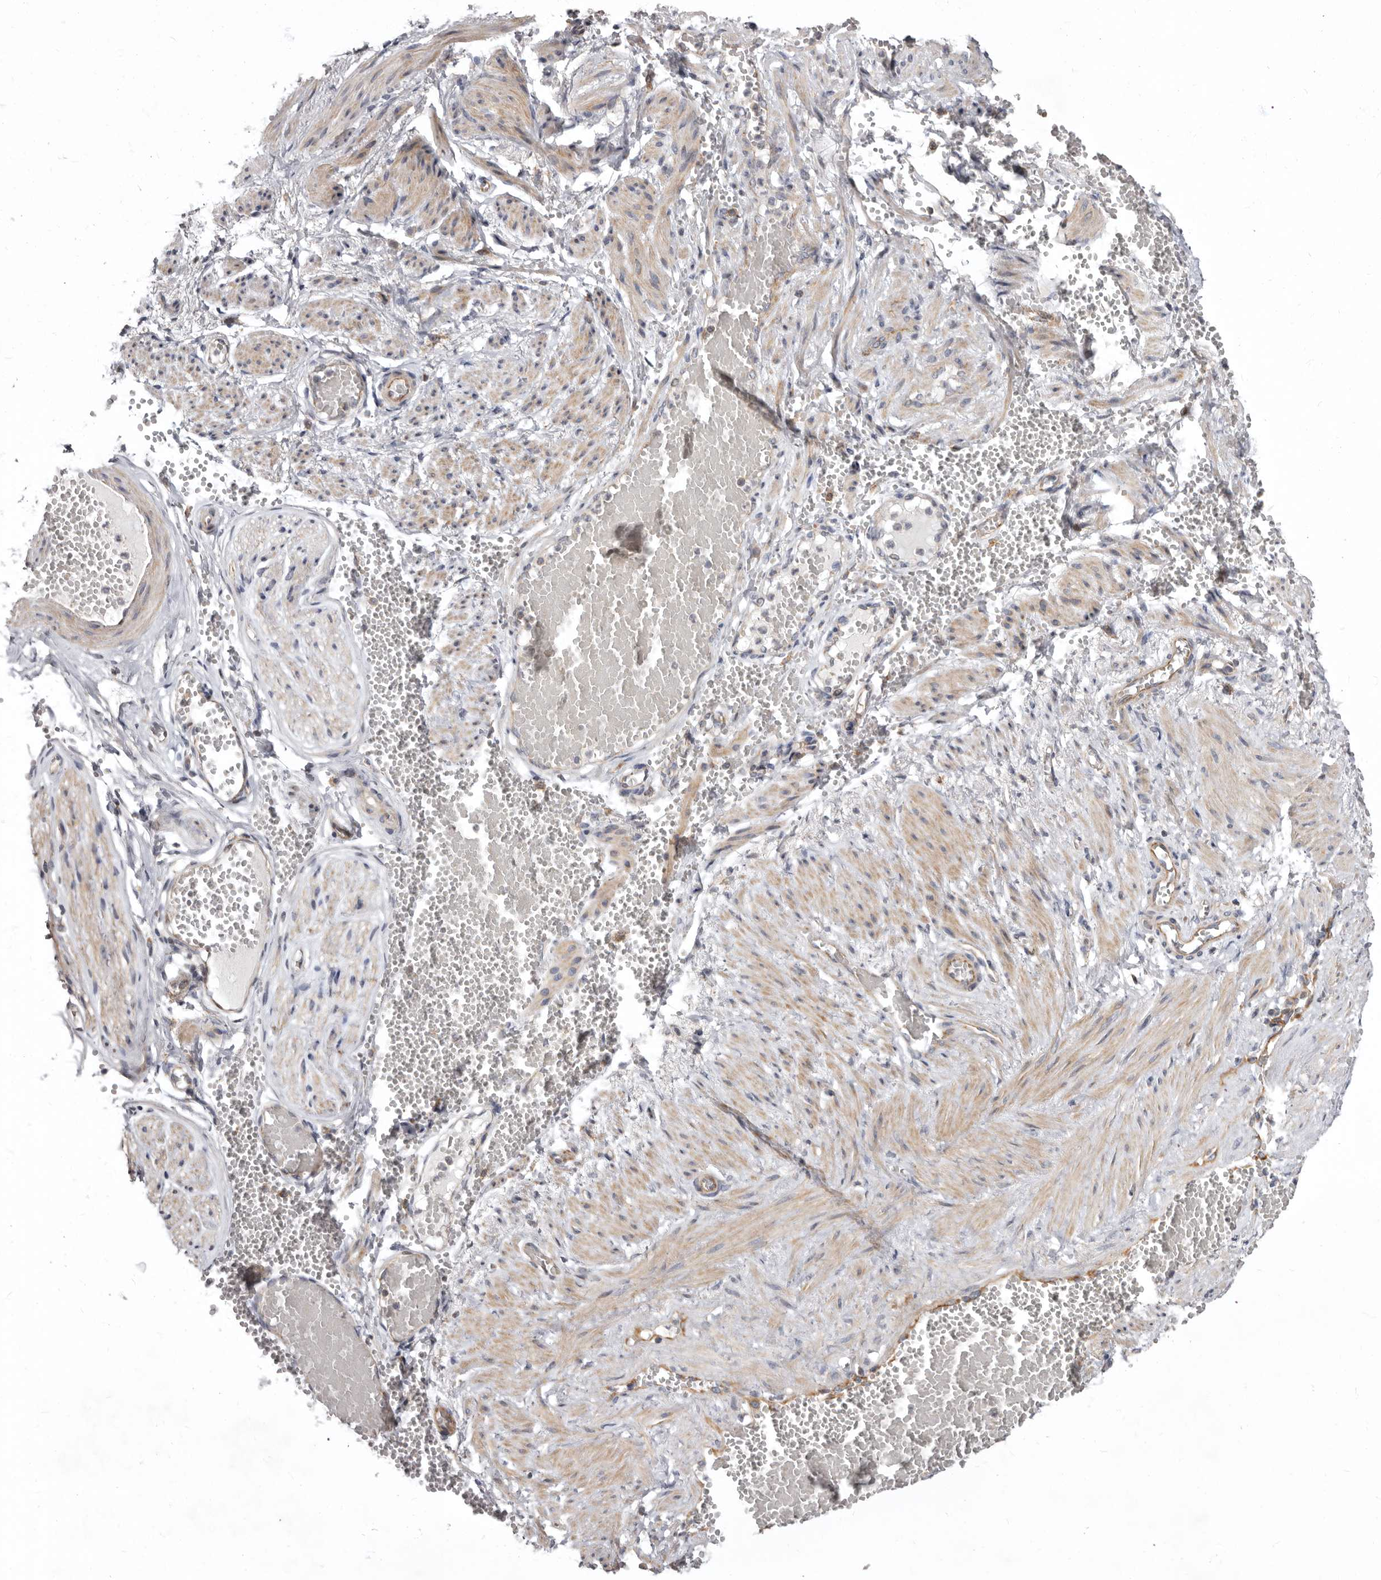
{"staining": {"intensity": "moderate", "quantity": "25%-75%", "location": "cytoplasmic/membranous,nuclear"}, "tissue": "adipose tissue", "cell_type": "Adipocytes", "image_type": "normal", "snomed": [{"axis": "morphology", "description": "Normal tissue, NOS"}, {"axis": "topography", "description": "Smooth muscle"}, {"axis": "topography", "description": "Peripheral nerve tissue"}], "caption": "Immunohistochemistry (IHC) (DAB (3,3'-diaminobenzidine)) staining of normal adipose tissue shows moderate cytoplasmic/membranous,nuclear protein staining in about 25%-75% of adipocytes. The staining was performed using DAB to visualize the protein expression in brown, while the nuclei were stained in blue with hematoxylin (Magnification: 20x).", "gene": "SMC4", "patient": {"sex": "female", "age": 39}}